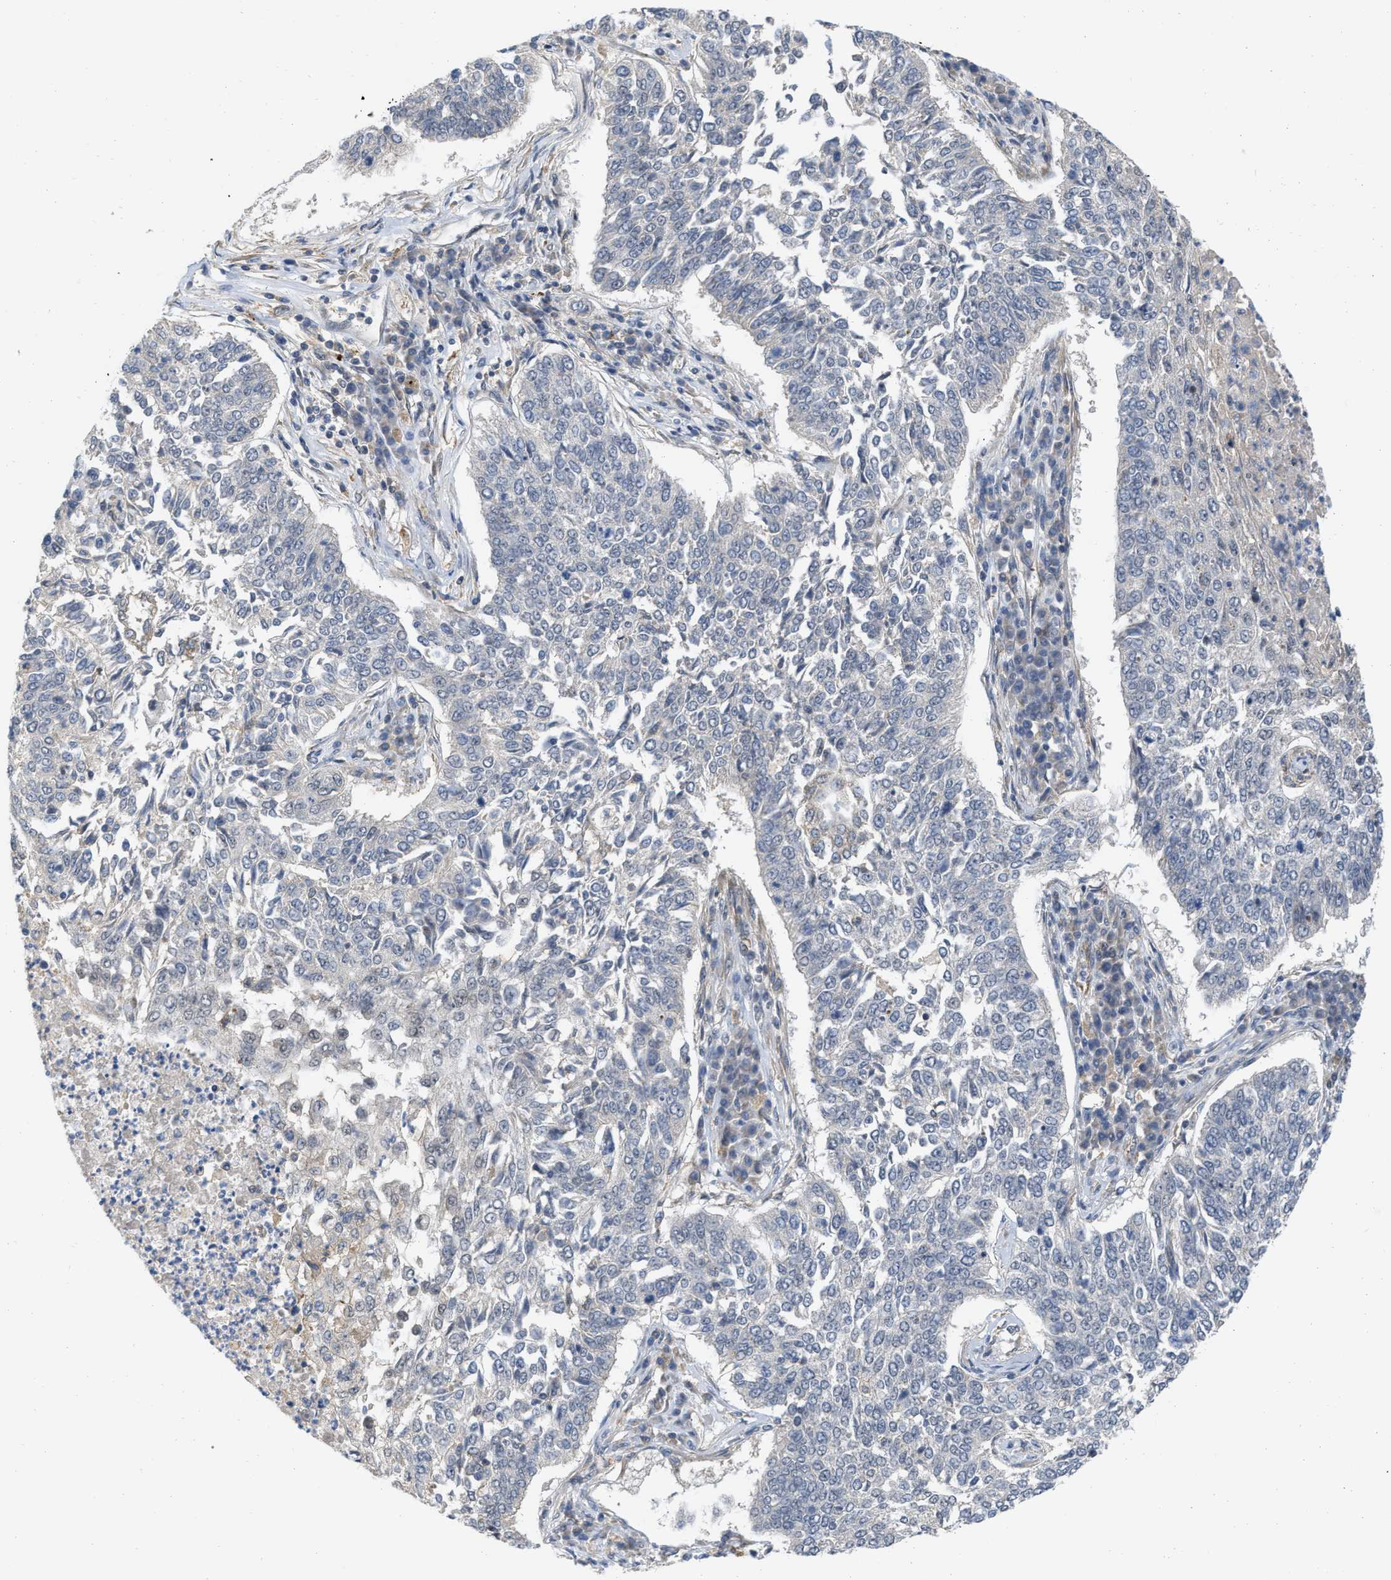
{"staining": {"intensity": "negative", "quantity": "none", "location": "none"}, "tissue": "lung cancer", "cell_type": "Tumor cells", "image_type": "cancer", "snomed": [{"axis": "morphology", "description": "Normal tissue, NOS"}, {"axis": "morphology", "description": "Squamous cell carcinoma, NOS"}, {"axis": "topography", "description": "Cartilage tissue"}, {"axis": "topography", "description": "Bronchus"}, {"axis": "topography", "description": "Lung"}], "caption": "Immunohistochemistry of squamous cell carcinoma (lung) displays no staining in tumor cells.", "gene": "NAPEPLD", "patient": {"sex": "female", "age": 49}}